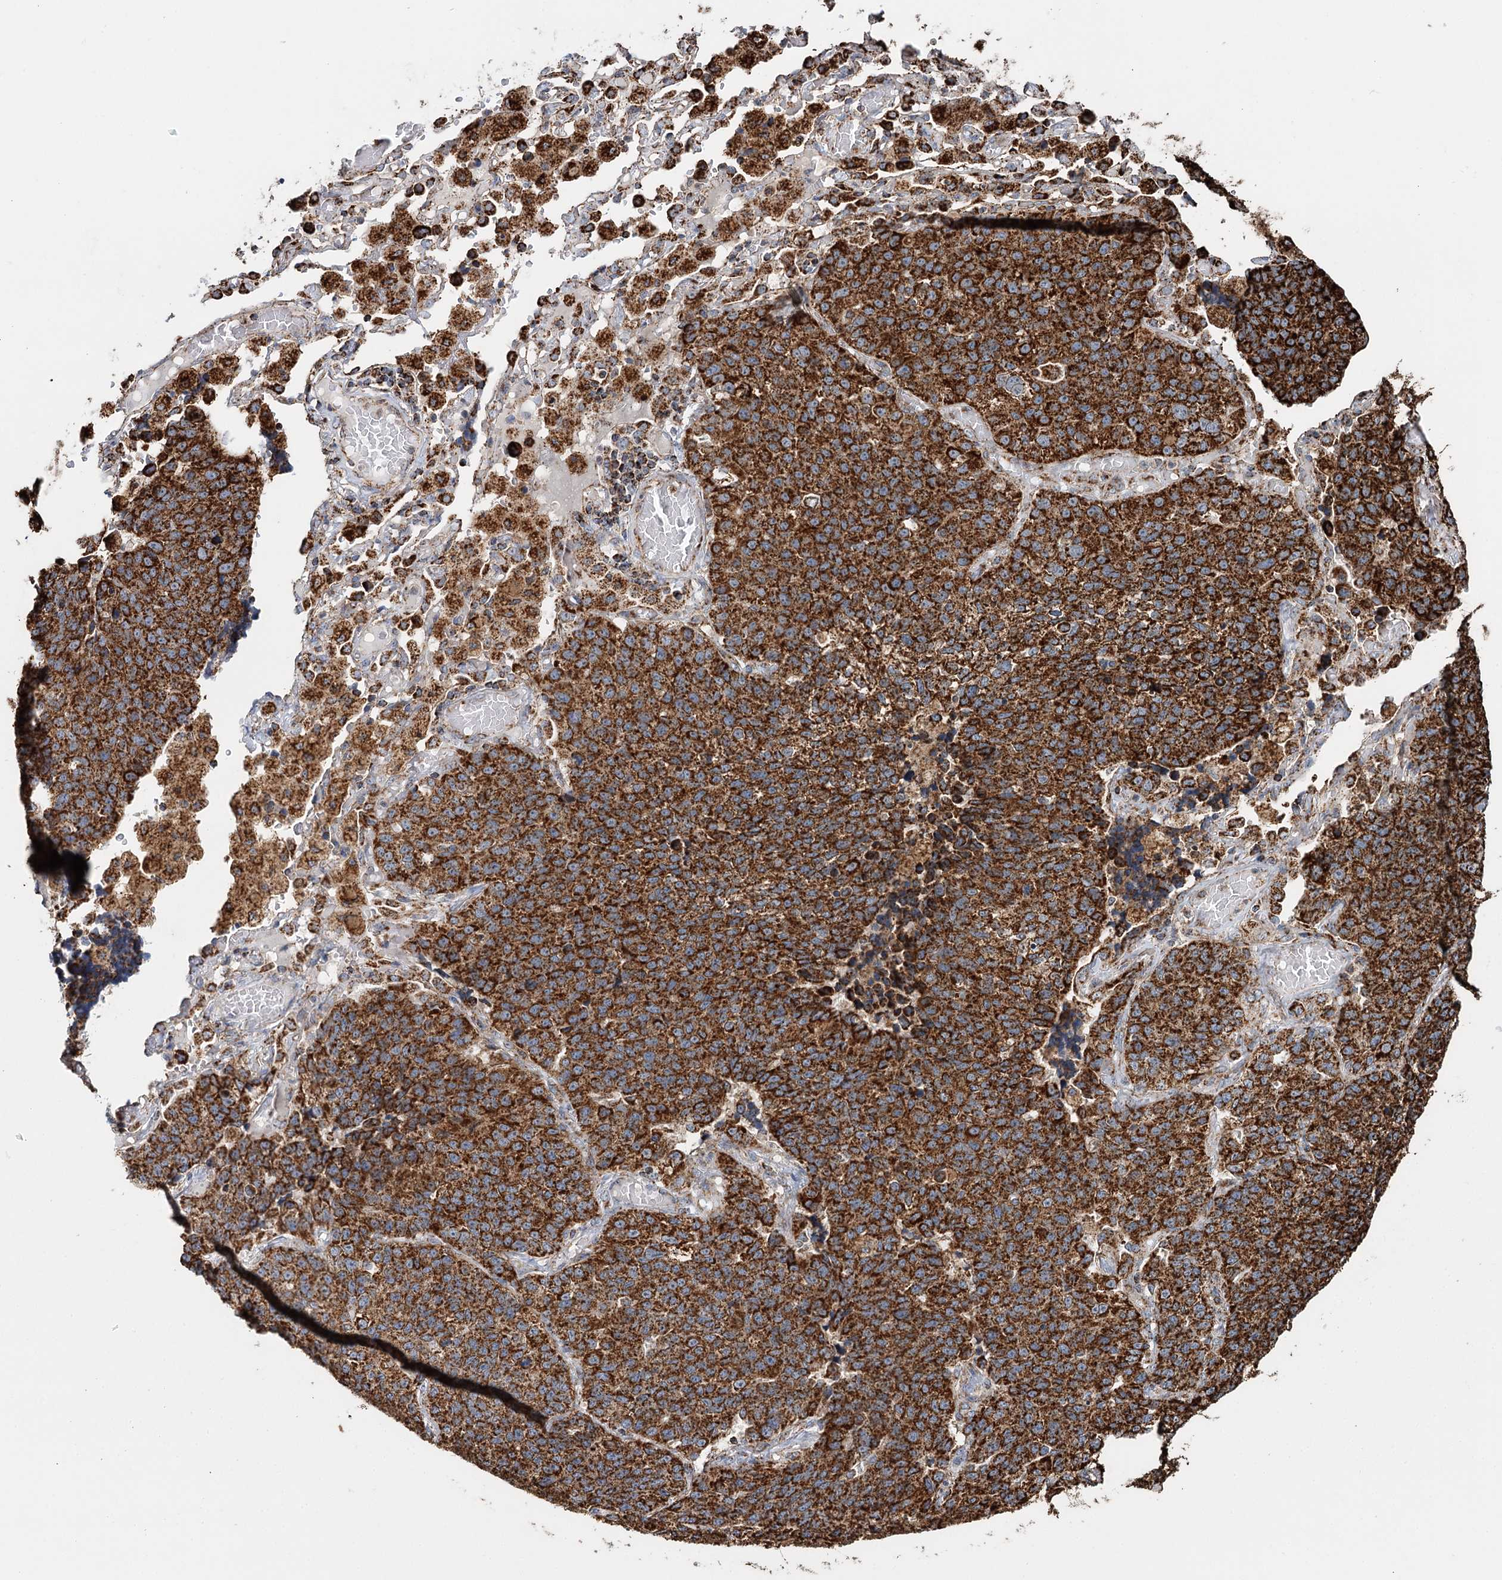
{"staining": {"intensity": "strong", "quantity": ">75%", "location": "cytoplasmic/membranous"}, "tissue": "lung cancer", "cell_type": "Tumor cells", "image_type": "cancer", "snomed": [{"axis": "morphology", "description": "Adenocarcinoma, NOS"}, {"axis": "topography", "description": "Lung"}], "caption": "DAB immunohistochemical staining of lung cancer (adenocarcinoma) exhibits strong cytoplasmic/membranous protein staining in approximately >75% of tumor cells. The staining was performed using DAB (3,3'-diaminobenzidine) to visualize the protein expression in brown, while the nuclei were stained in blue with hematoxylin (Magnification: 20x).", "gene": "APH1A", "patient": {"sex": "male", "age": 49}}